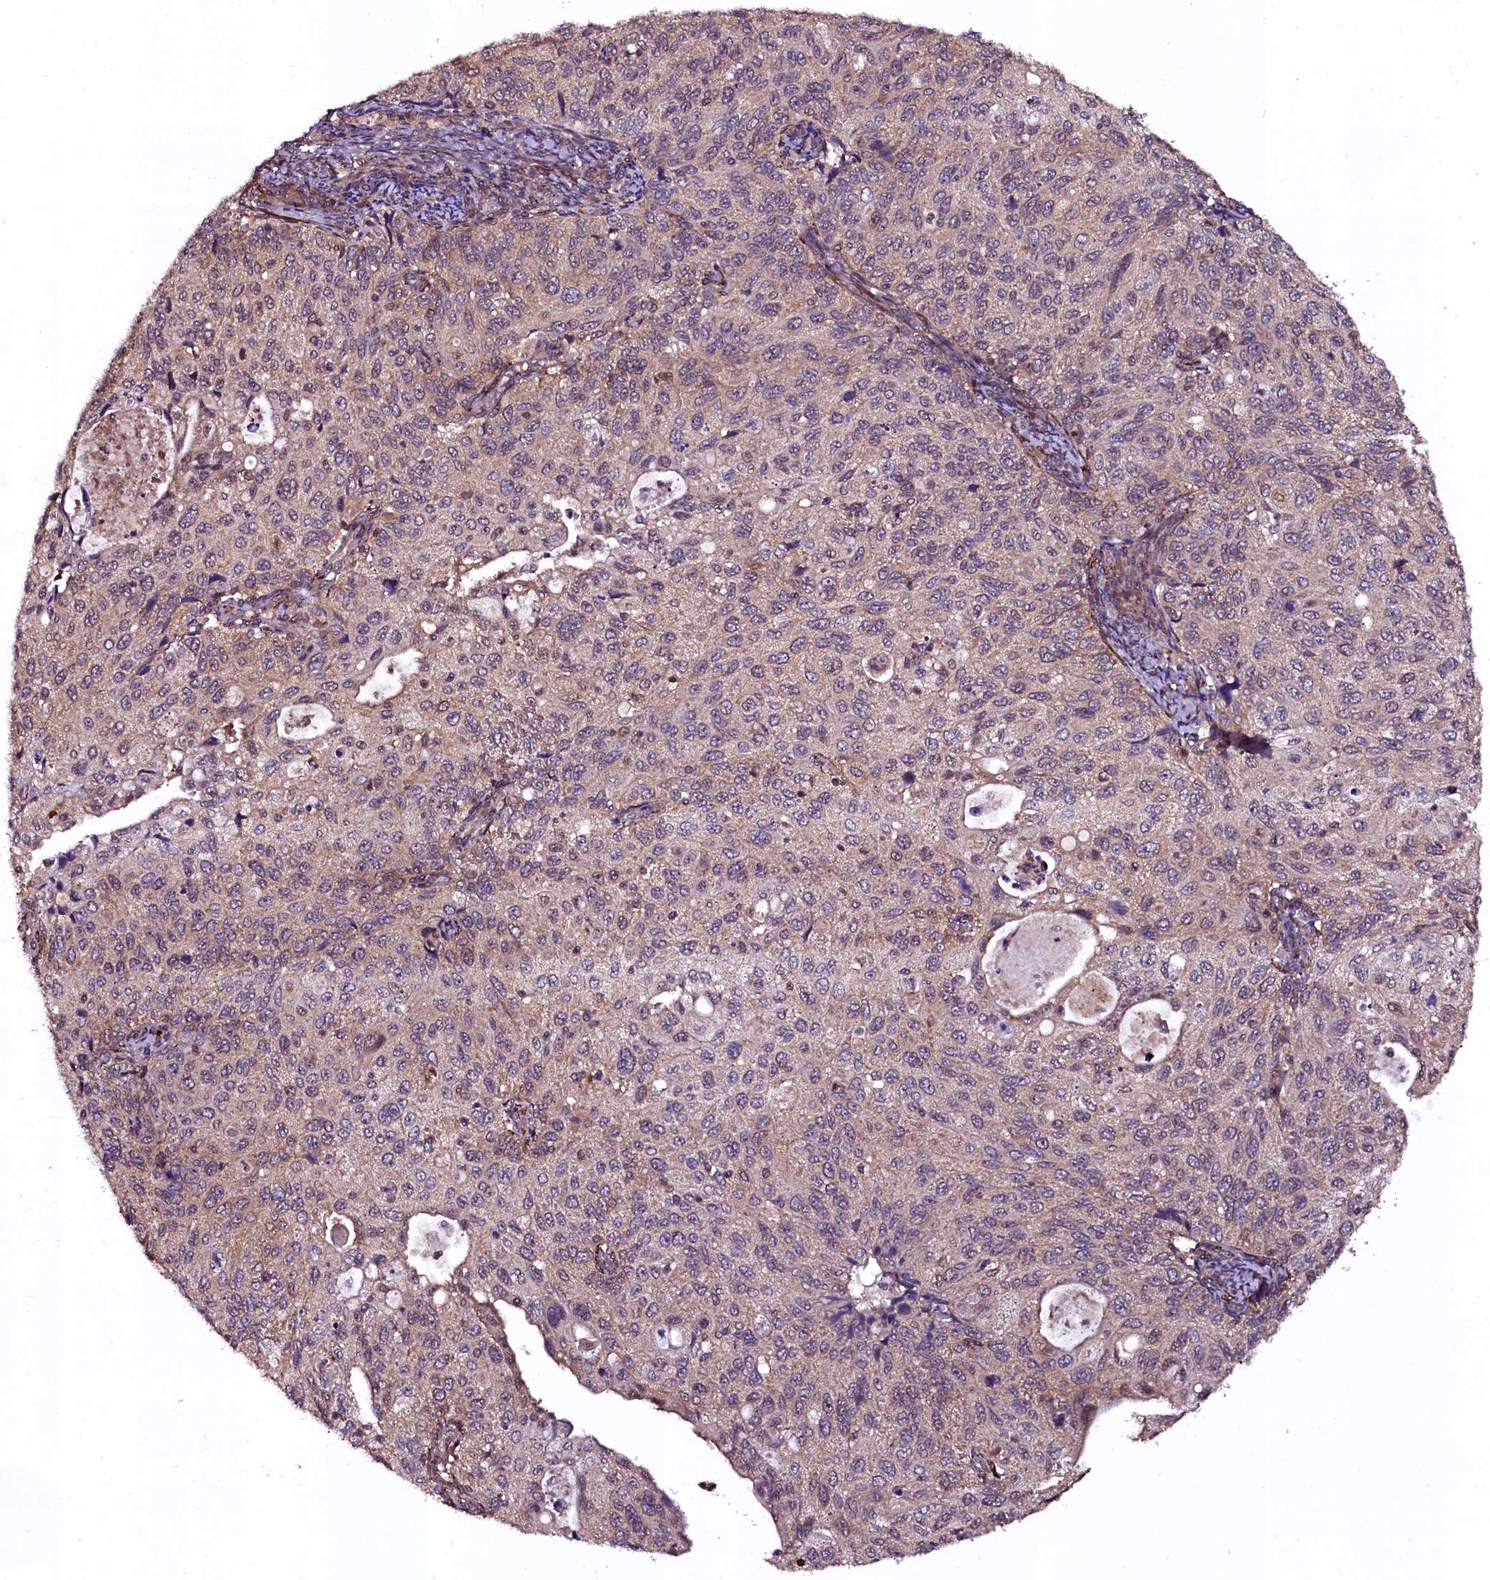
{"staining": {"intensity": "moderate", "quantity": "25%-75%", "location": "cytoplasmic/membranous,nuclear"}, "tissue": "cervical cancer", "cell_type": "Tumor cells", "image_type": "cancer", "snomed": [{"axis": "morphology", "description": "Squamous cell carcinoma, NOS"}, {"axis": "topography", "description": "Cervix"}], "caption": "Squamous cell carcinoma (cervical) tissue reveals moderate cytoplasmic/membranous and nuclear staining in approximately 25%-75% of tumor cells, visualized by immunohistochemistry. The protein of interest is stained brown, and the nuclei are stained in blue (DAB (3,3'-diaminobenzidine) IHC with brightfield microscopy, high magnification).", "gene": "N4BP1", "patient": {"sex": "female", "age": 70}}